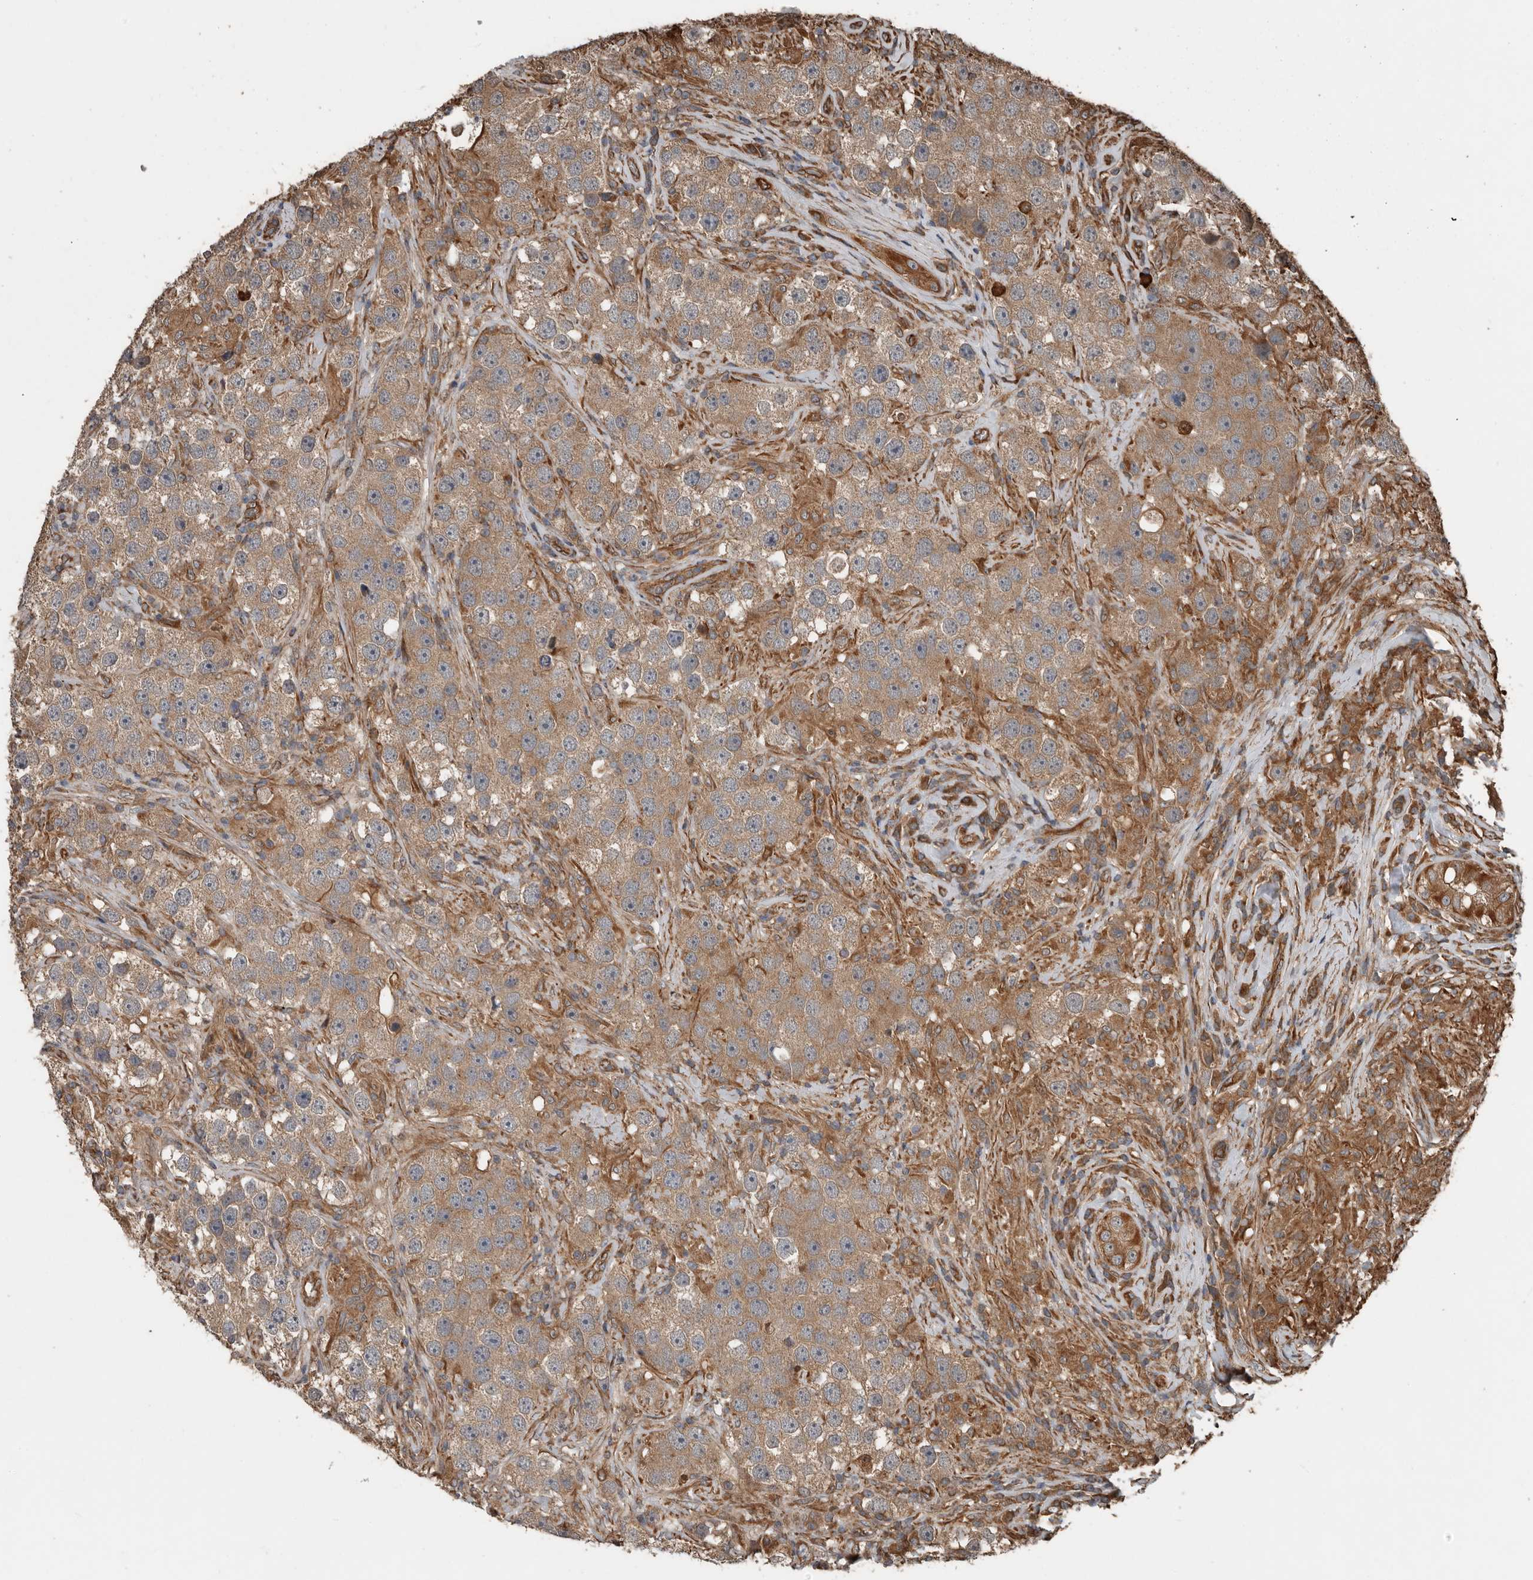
{"staining": {"intensity": "weak", "quantity": ">75%", "location": "cytoplasmic/membranous"}, "tissue": "testis cancer", "cell_type": "Tumor cells", "image_type": "cancer", "snomed": [{"axis": "morphology", "description": "Seminoma, NOS"}, {"axis": "topography", "description": "Testis"}], "caption": "Seminoma (testis) stained with a protein marker reveals weak staining in tumor cells.", "gene": "YOD1", "patient": {"sex": "male", "age": 49}}